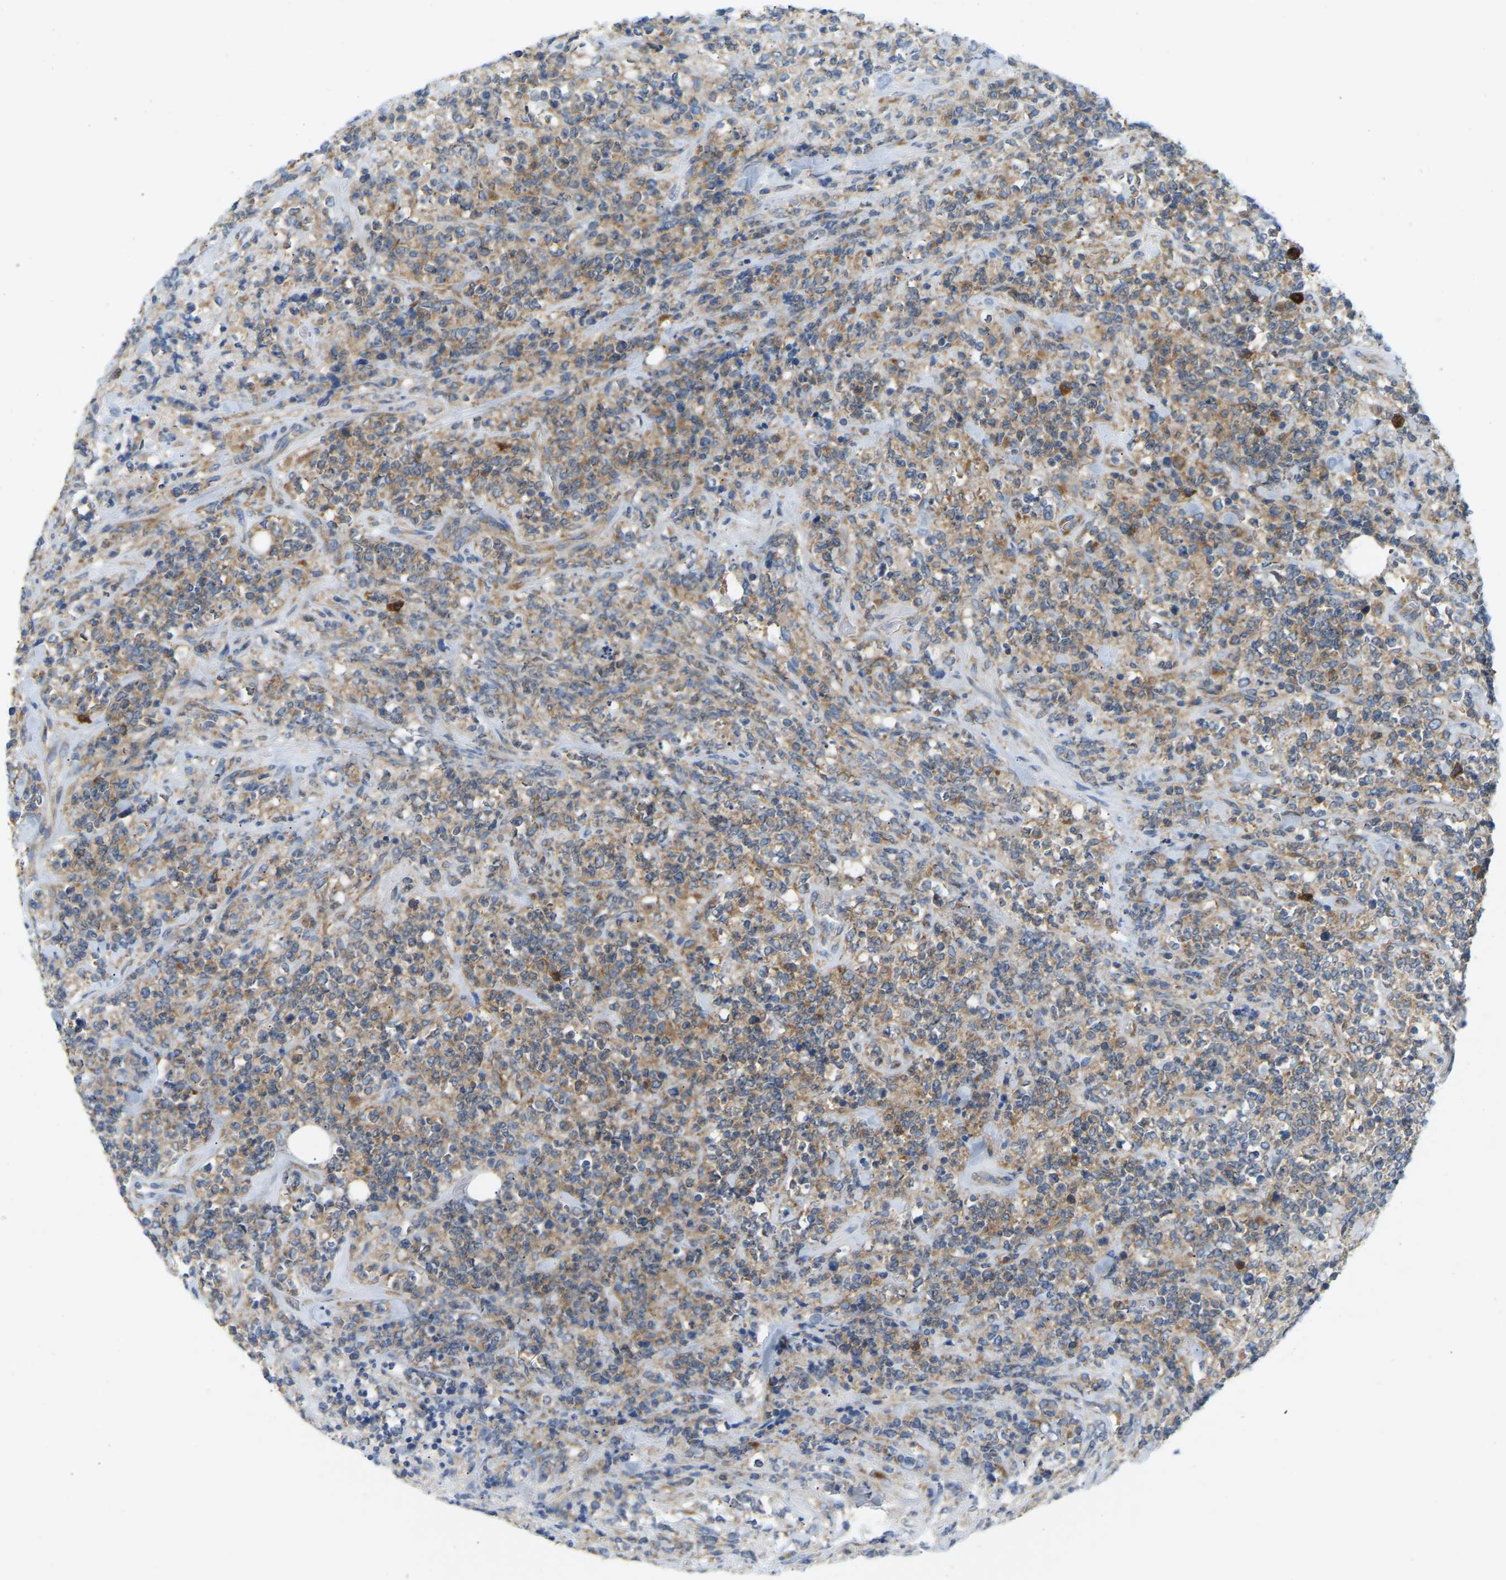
{"staining": {"intensity": "moderate", "quantity": ">75%", "location": "cytoplasmic/membranous"}, "tissue": "lymphoma", "cell_type": "Tumor cells", "image_type": "cancer", "snomed": [{"axis": "morphology", "description": "Malignant lymphoma, non-Hodgkin's type, High grade"}, {"axis": "topography", "description": "Soft tissue"}], "caption": "Human malignant lymphoma, non-Hodgkin's type (high-grade) stained with a brown dye demonstrates moderate cytoplasmic/membranous positive positivity in approximately >75% of tumor cells.", "gene": "SND1", "patient": {"sex": "male", "age": 18}}